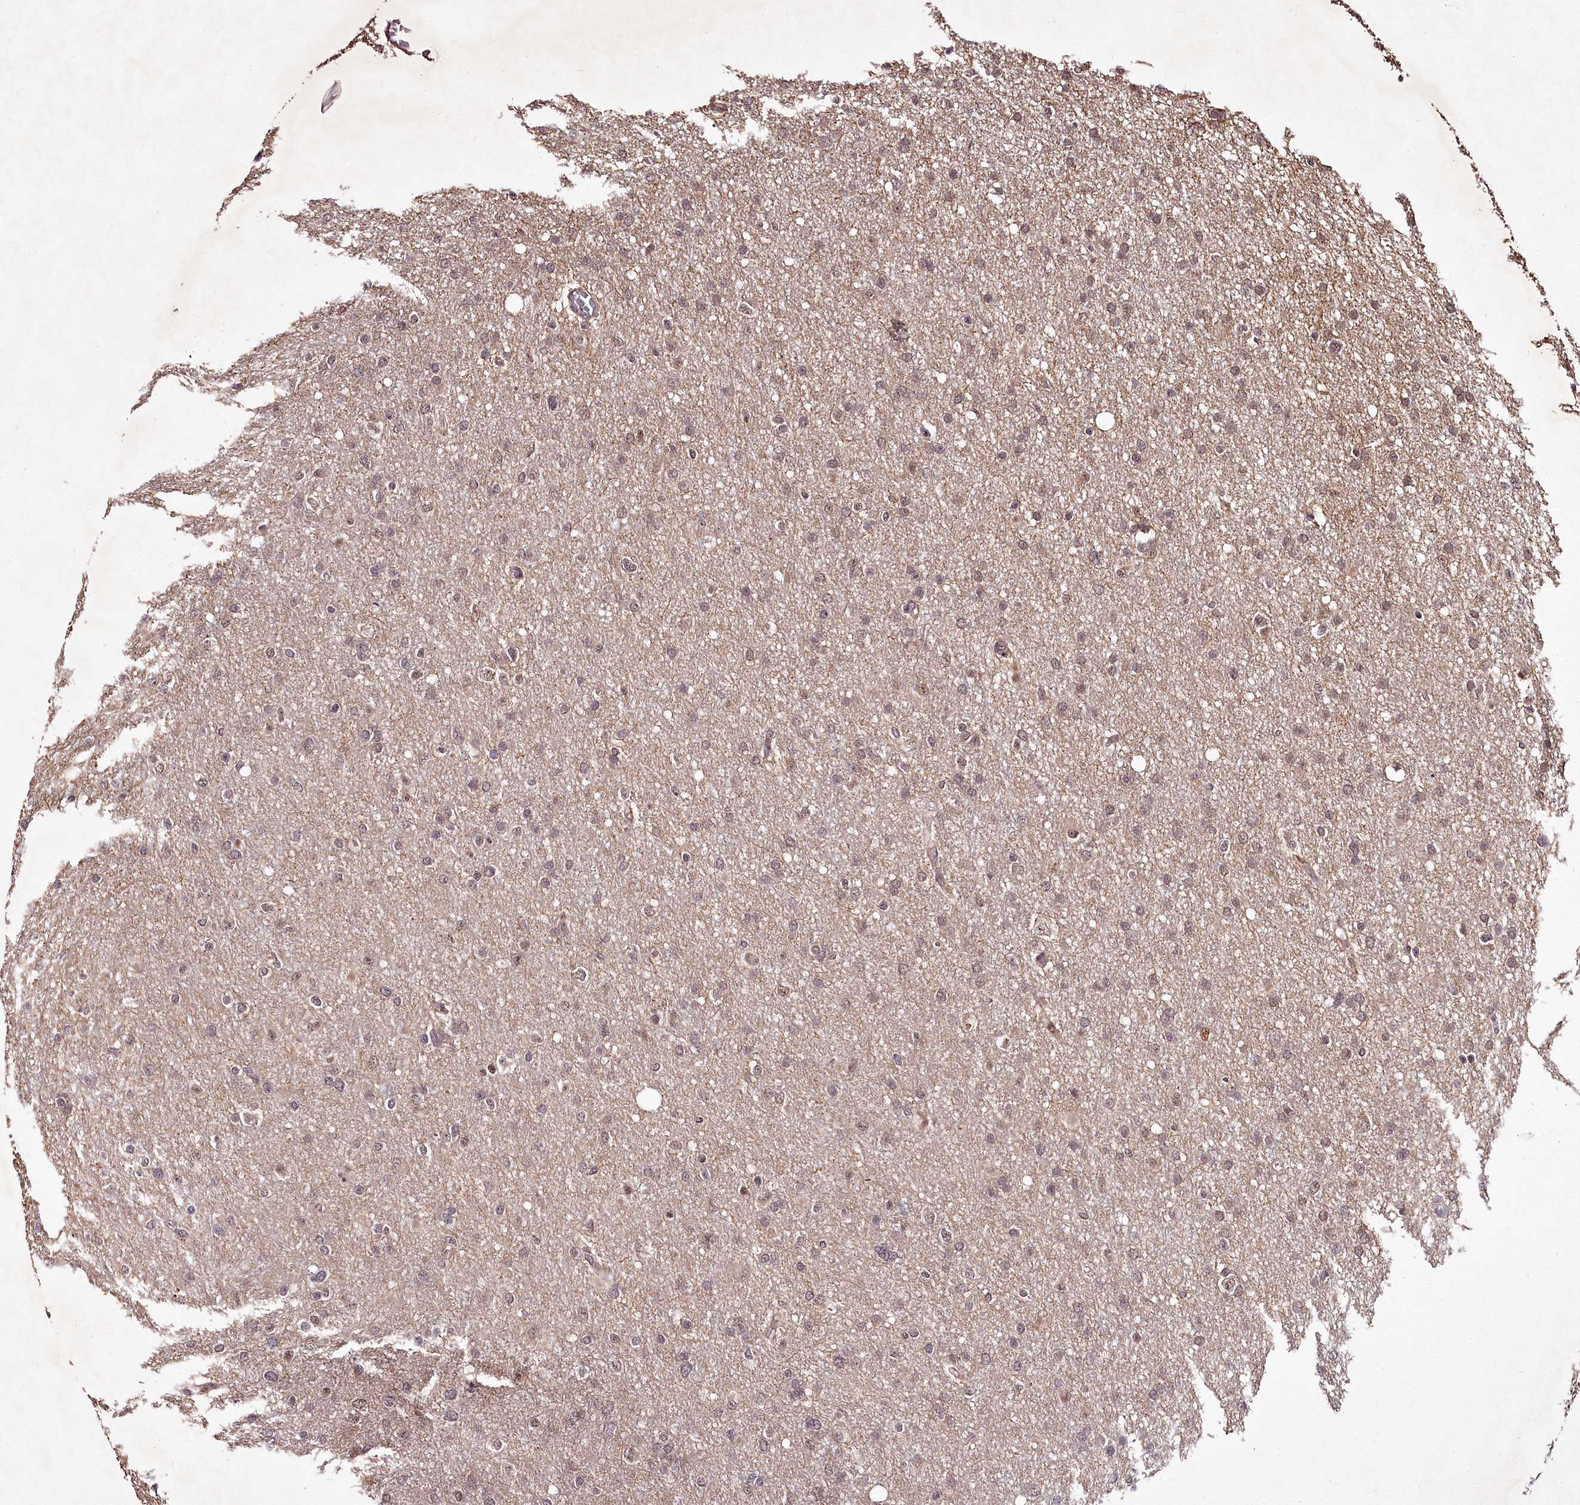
{"staining": {"intensity": "moderate", "quantity": "<25%", "location": "nuclear"}, "tissue": "glioma", "cell_type": "Tumor cells", "image_type": "cancer", "snomed": [{"axis": "morphology", "description": "Glioma, malignant, High grade"}, {"axis": "topography", "description": "Cerebral cortex"}], "caption": "Protein staining of glioma tissue displays moderate nuclear staining in about <25% of tumor cells.", "gene": "MAML3", "patient": {"sex": "female", "age": 36}}